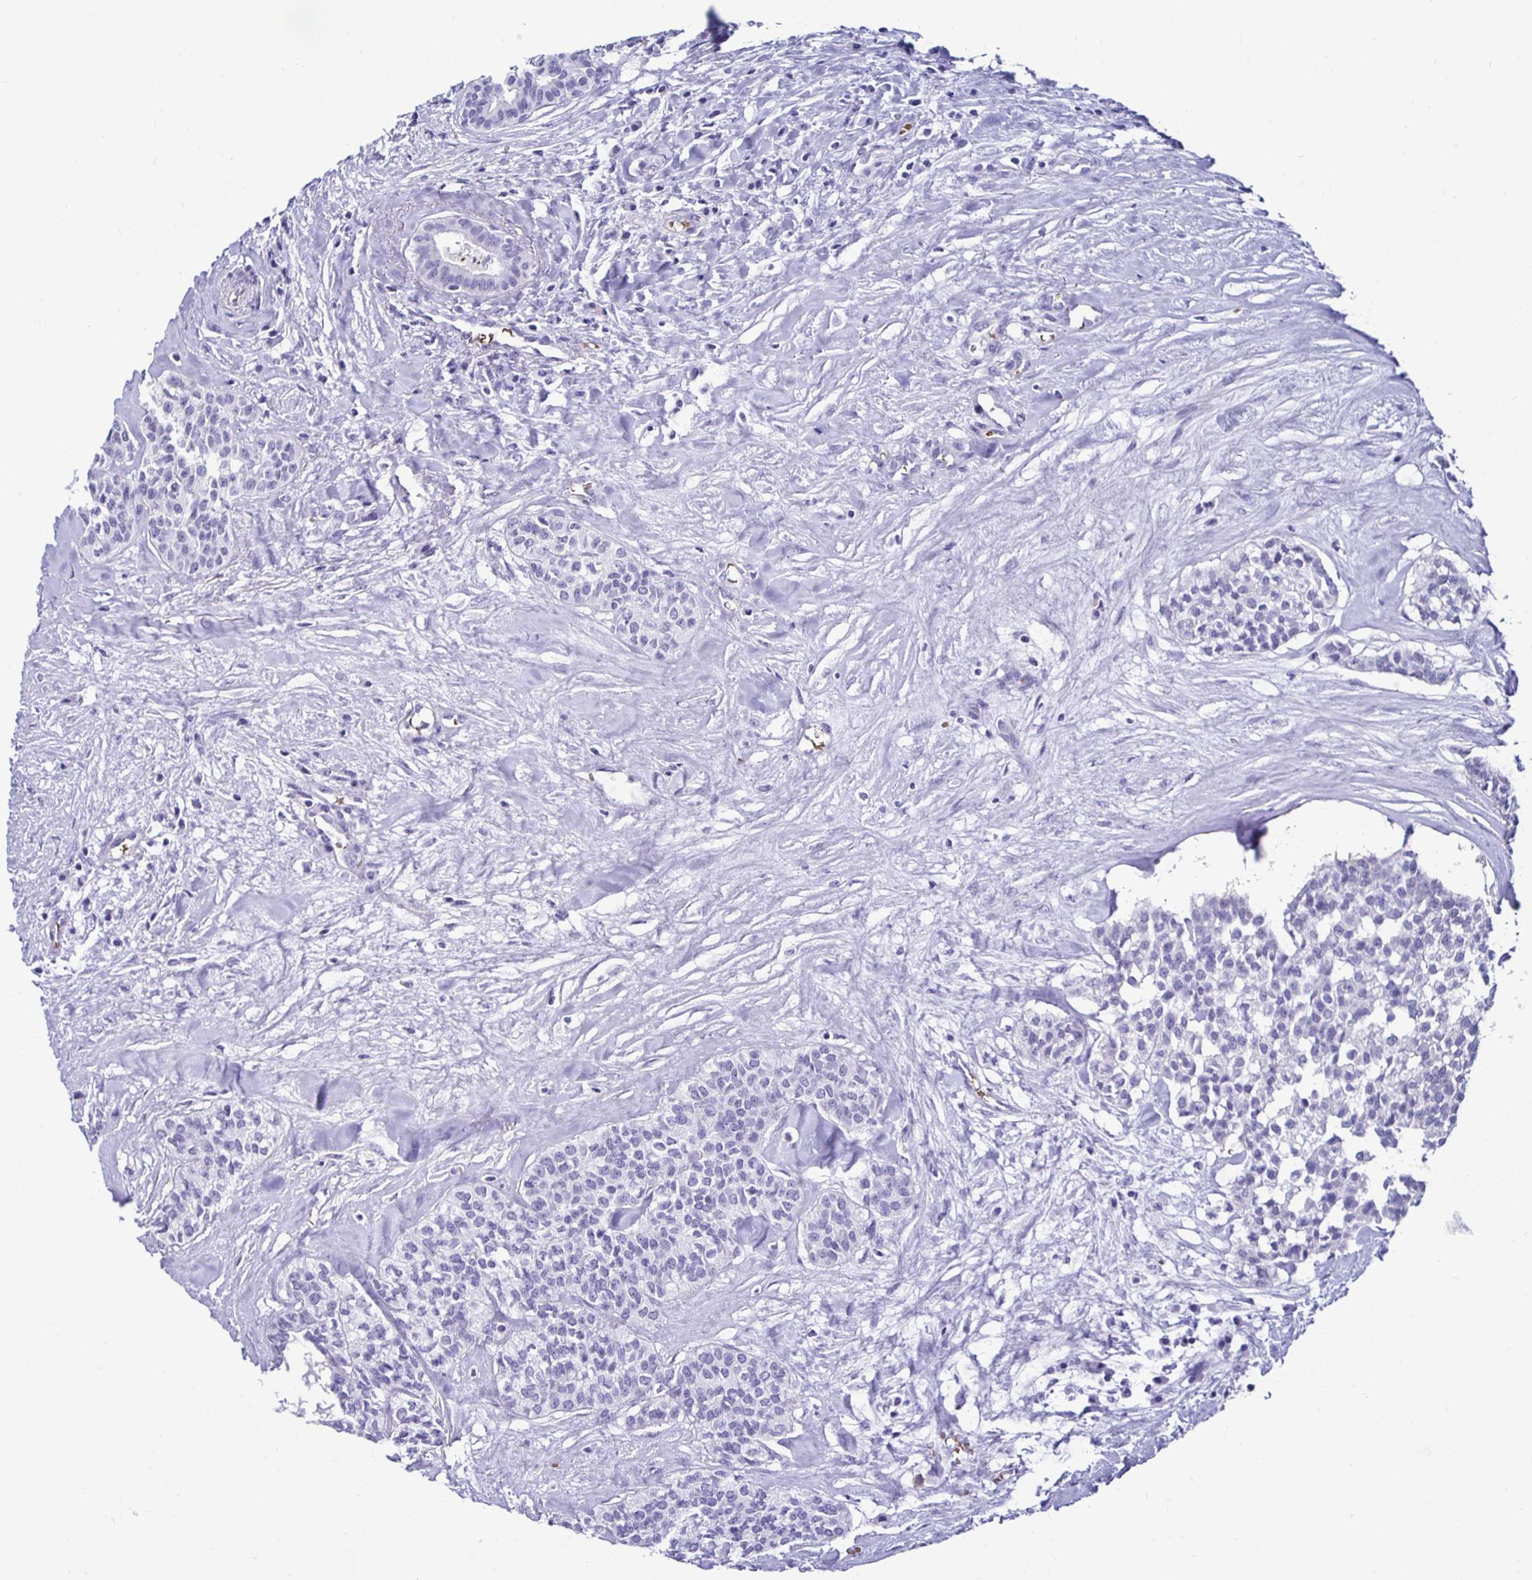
{"staining": {"intensity": "negative", "quantity": "none", "location": "none"}, "tissue": "head and neck cancer", "cell_type": "Tumor cells", "image_type": "cancer", "snomed": [{"axis": "morphology", "description": "Adenocarcinoma, NOS"}, {"axis": "topography", "description": "Head-Neck"}], "caption": "Tumor cells are negative for brown protein staining in head and neck cancer.", "gene": "RHBDL3", "patient": {"sex": "male", "age": 81}}